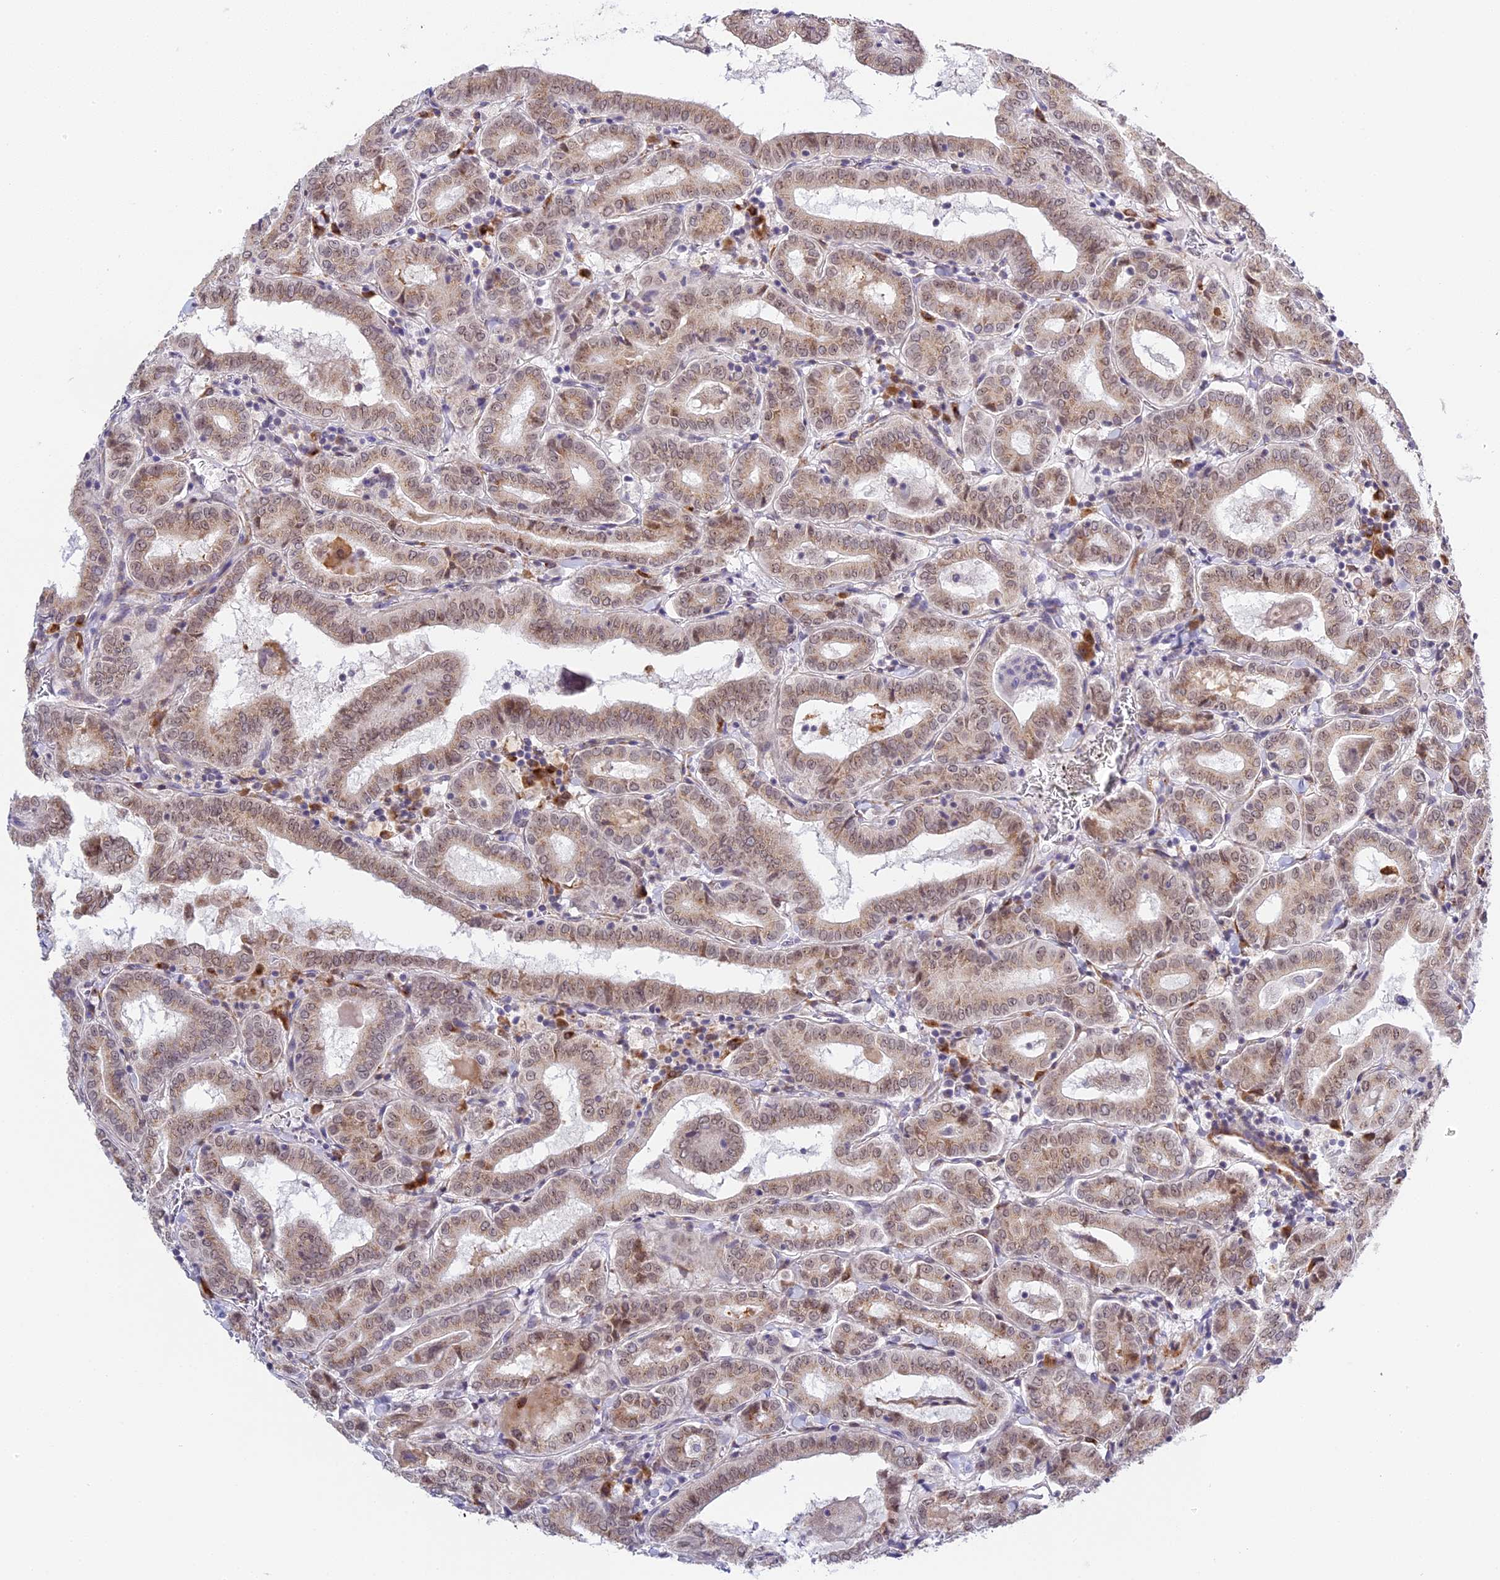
{"staining": {"intensity": "weak", "quantity": ">75%", "location": "cytoplasmic/membranous,nuclear"}, "tissue": "thyroid cancer", "cell_type": "Tumor cells", "image_type": "cancer", "snomed": [{"axis": "morphology", "description": "Papillary adenocarcinoma, NOS"}, {"axis": "topography", "description": "Thyroid gland"}], "caption": "A brown stain highlights weak cytoplasmic/membranous and nuclear positivity of a protein in thyroid cancer tumor cells. Immunohistochemistry stains the protein in brown and the nuclei are stained blue.", "gene": "HEATR5B", "patient": {"sex": "female", "age": 72}}